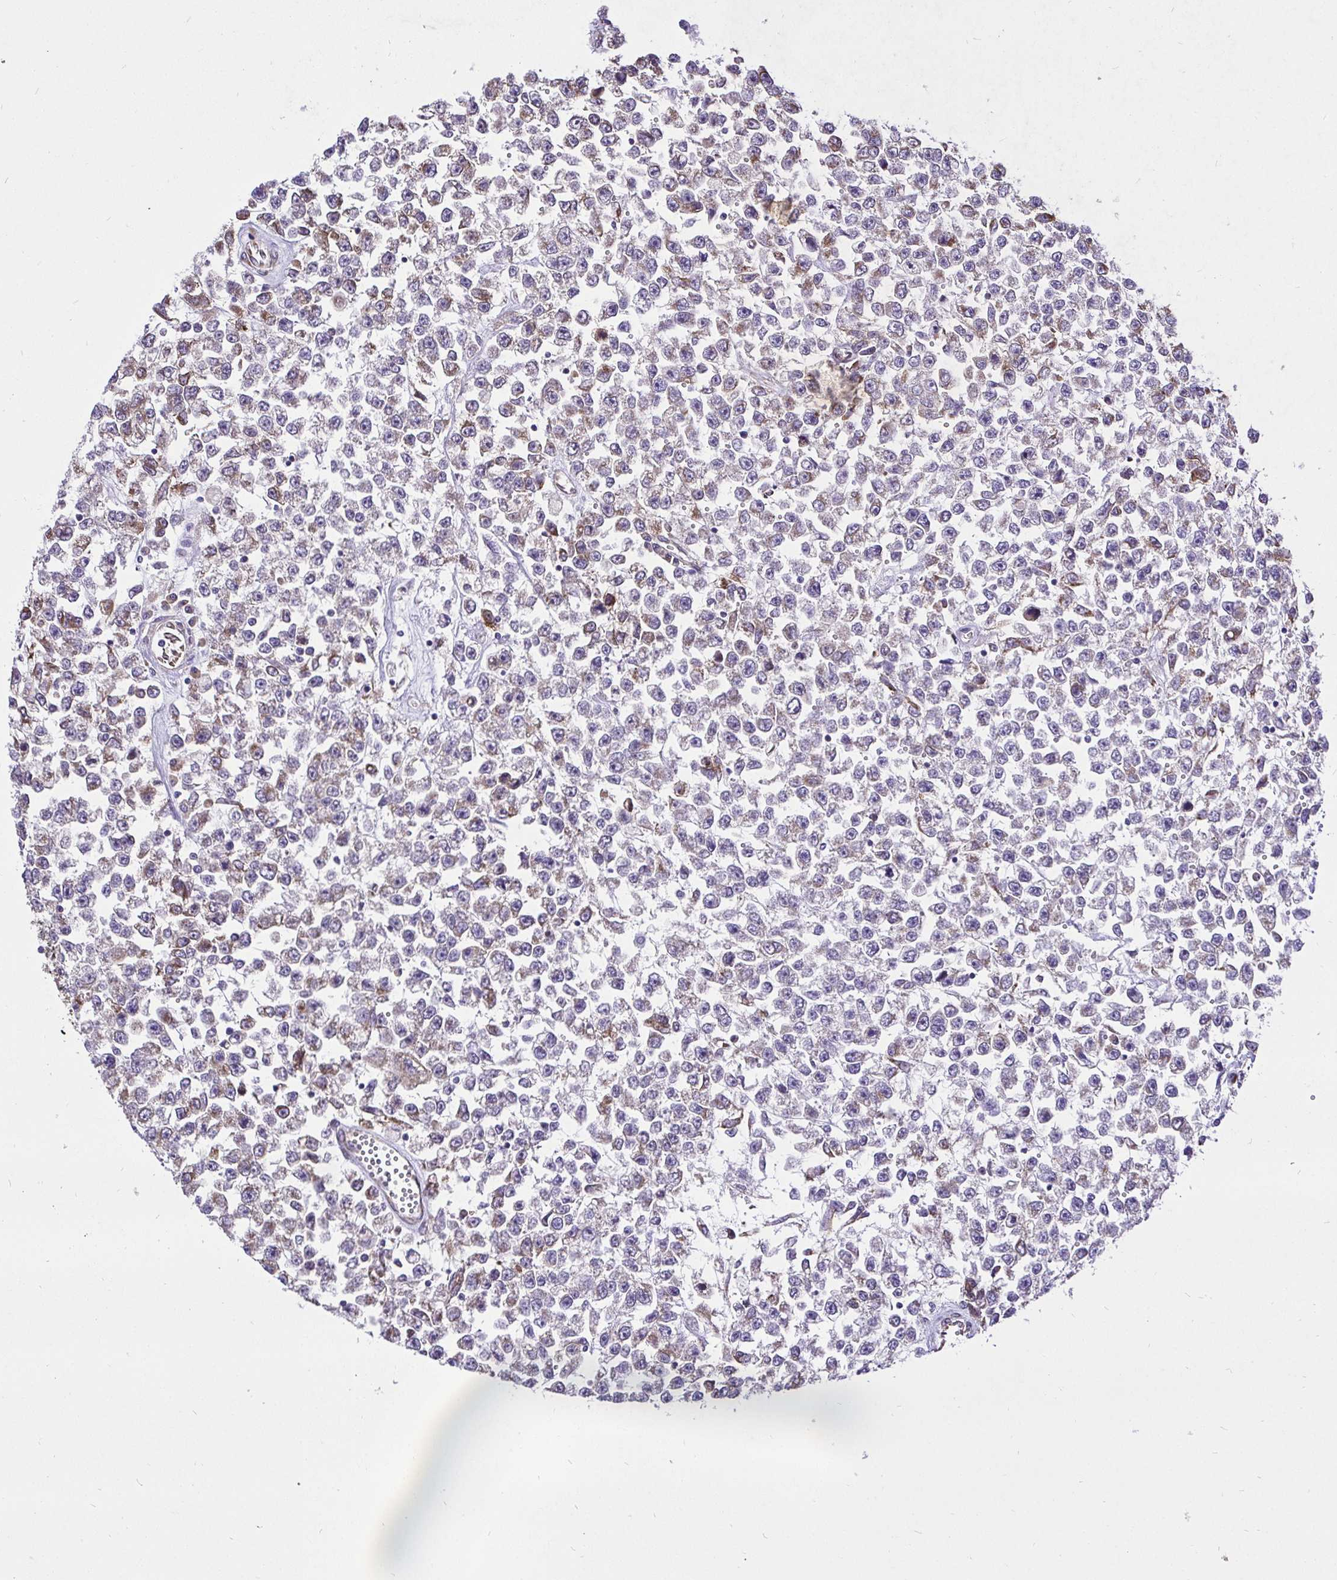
{"staining": {"intensity": "weak", "quantity": "25%-75%", "location": "cytoplasmic/membranous"}, "tissue": "testis cancer", "cell_type": "Tumor cells", "image_type": "cancer", "snomed": [{"axis": "morphology", "description": "Seminoma, NOS"}, {"axis": "topography", "description": "Testis"}], "caption": "High-magnification brightfield microscopy of testis seminoma stained with DAB (brown) and counterstained with hematoxylin (blue). tumor cells exhibit weak cytoplasmic/membranous staining is identified in about25%-75% of cells. (DAB = brown stain, brightfield microscopy at high magnification).", "gene": "CCDC122", "patient": {"sex": "male", "age": 34}}